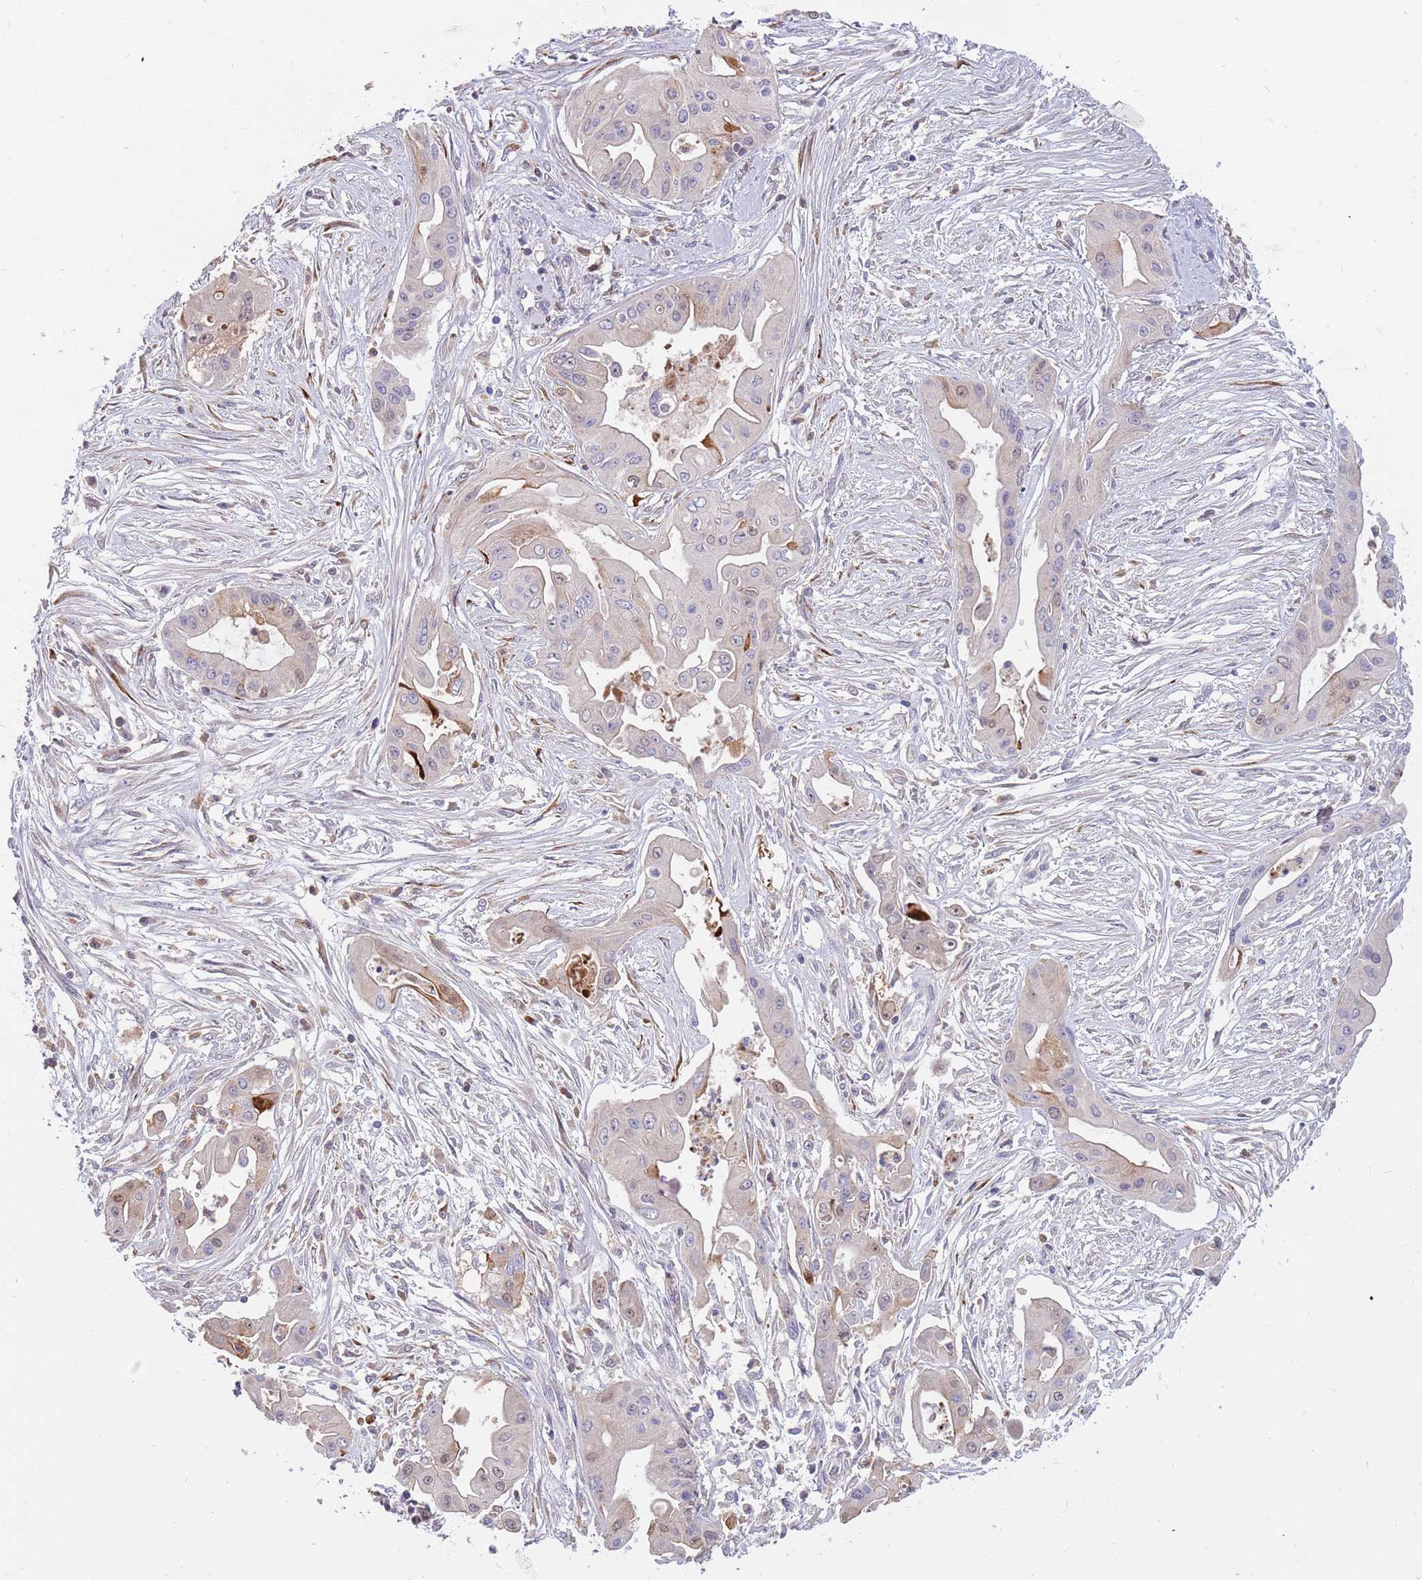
{"staining": {"intensity": "weak", "quantity": "<25%", "location": "cytoplasmic/membranous"}, "tissue": "ovarian cancer", "cell_type": "Tumor cells", "image_type": "cancer", "snomed": [{"axis": "morphology", "description": "Cystadenocarcinoma, mucinous, NOS"}, {"axis": "topography", "description": "Ovary"}], "caption": "Ovarian cancer was stained to show a protein in brown. There is no significant staining in tumor cells.", "gene": "BORCS5", "patient": {"sex": "female", "age": 70}}